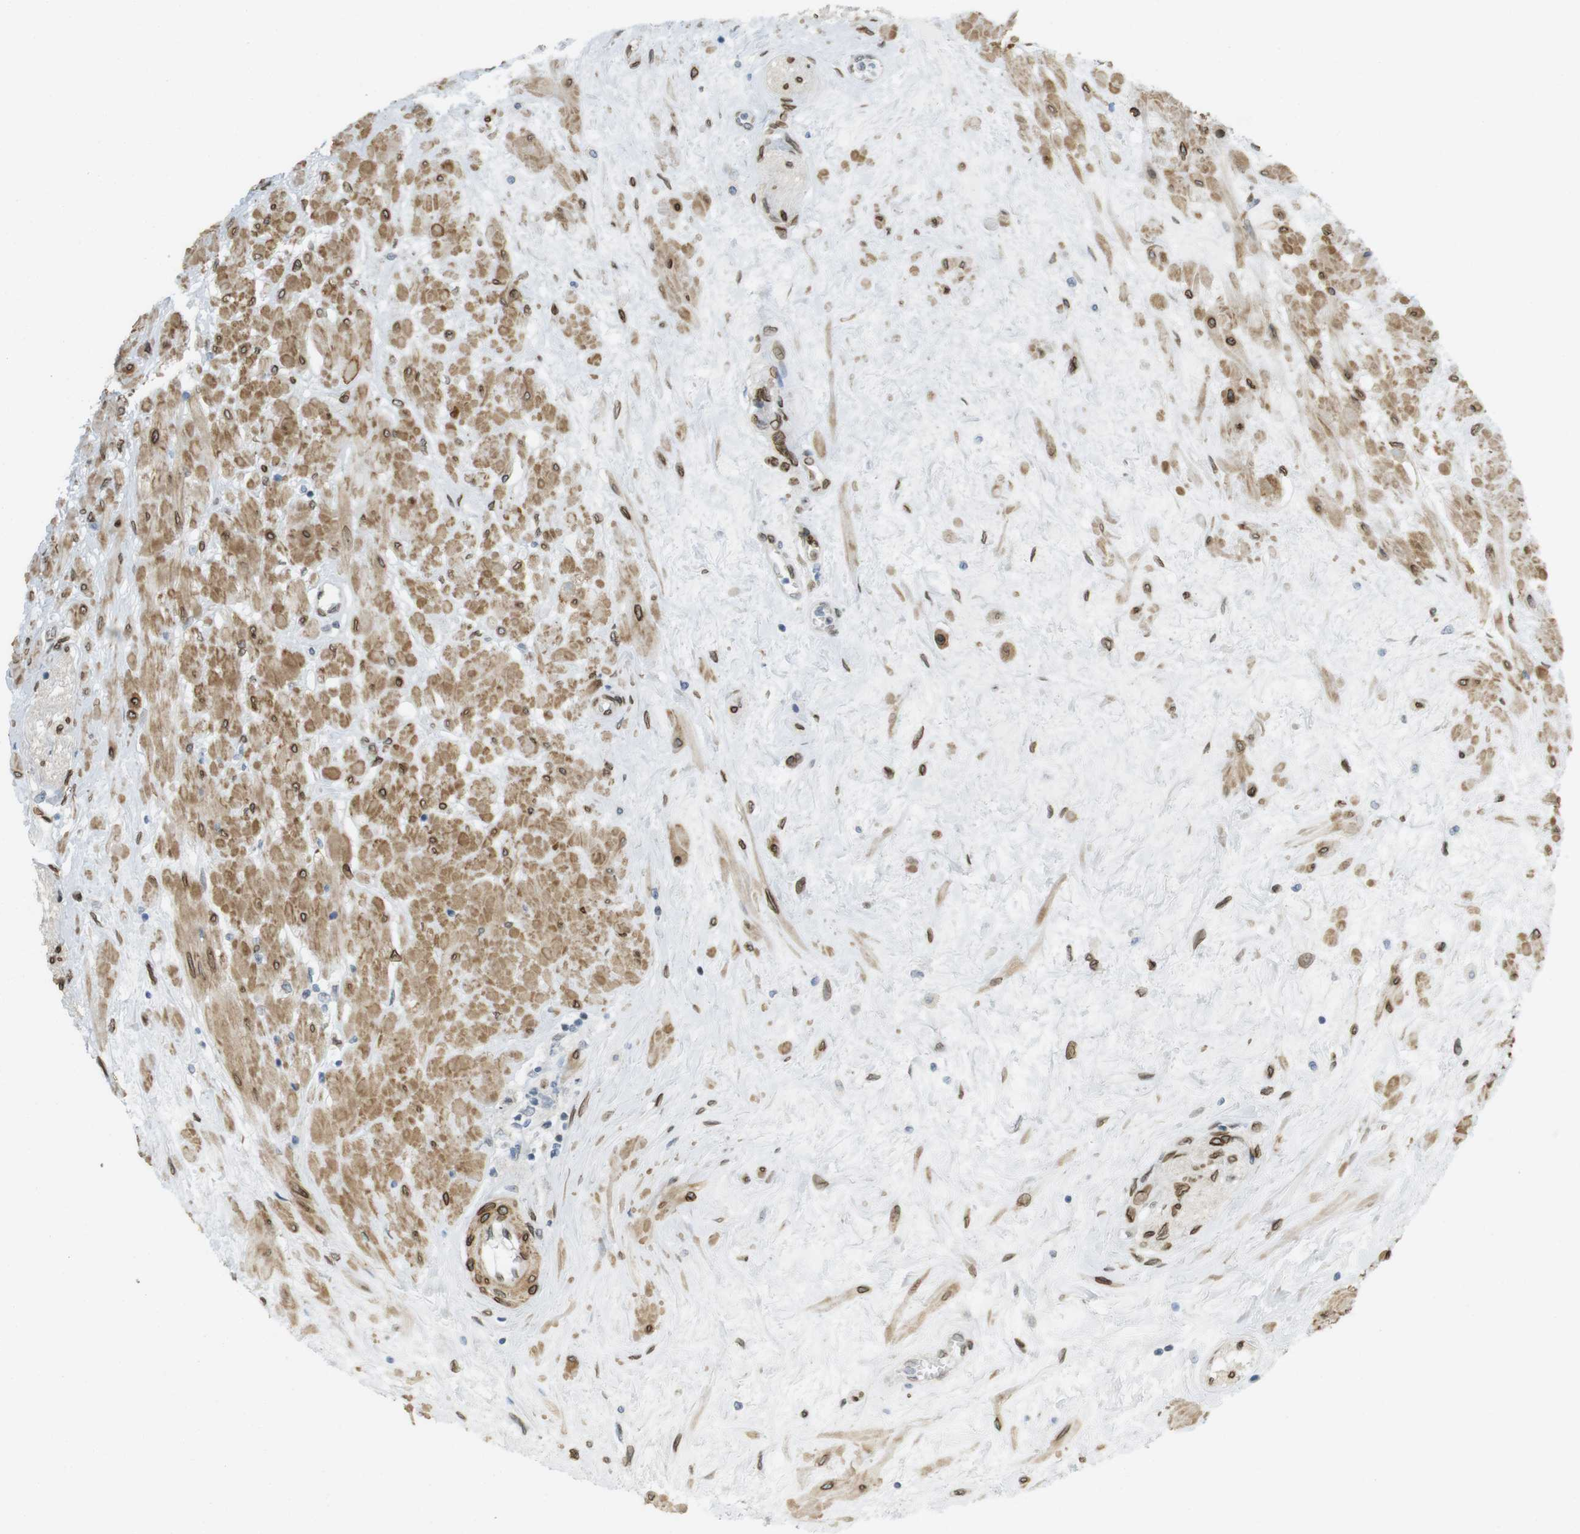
{"staining": {"intensity": "weak", "quantity": "<25%", "location": "nuclear"}, "tissue": "prostate", "cell_type": "Glandular cells", "image_type": "normal", "snomed": [{"axis": "morphology", "description": "Normal tissue, NOS"}, {"axis": "topography", "description": "Prostate"}, {"axis": "topography", "description": "Seminal veicle"}], "caption": "A photomicrograph of prostate stained for a protein exhibits no brown staining in glandular cells. Nuclei are stained in blue.", "gene": "ARL6IP6", "patient": {"sex": "male", "age": 60}}